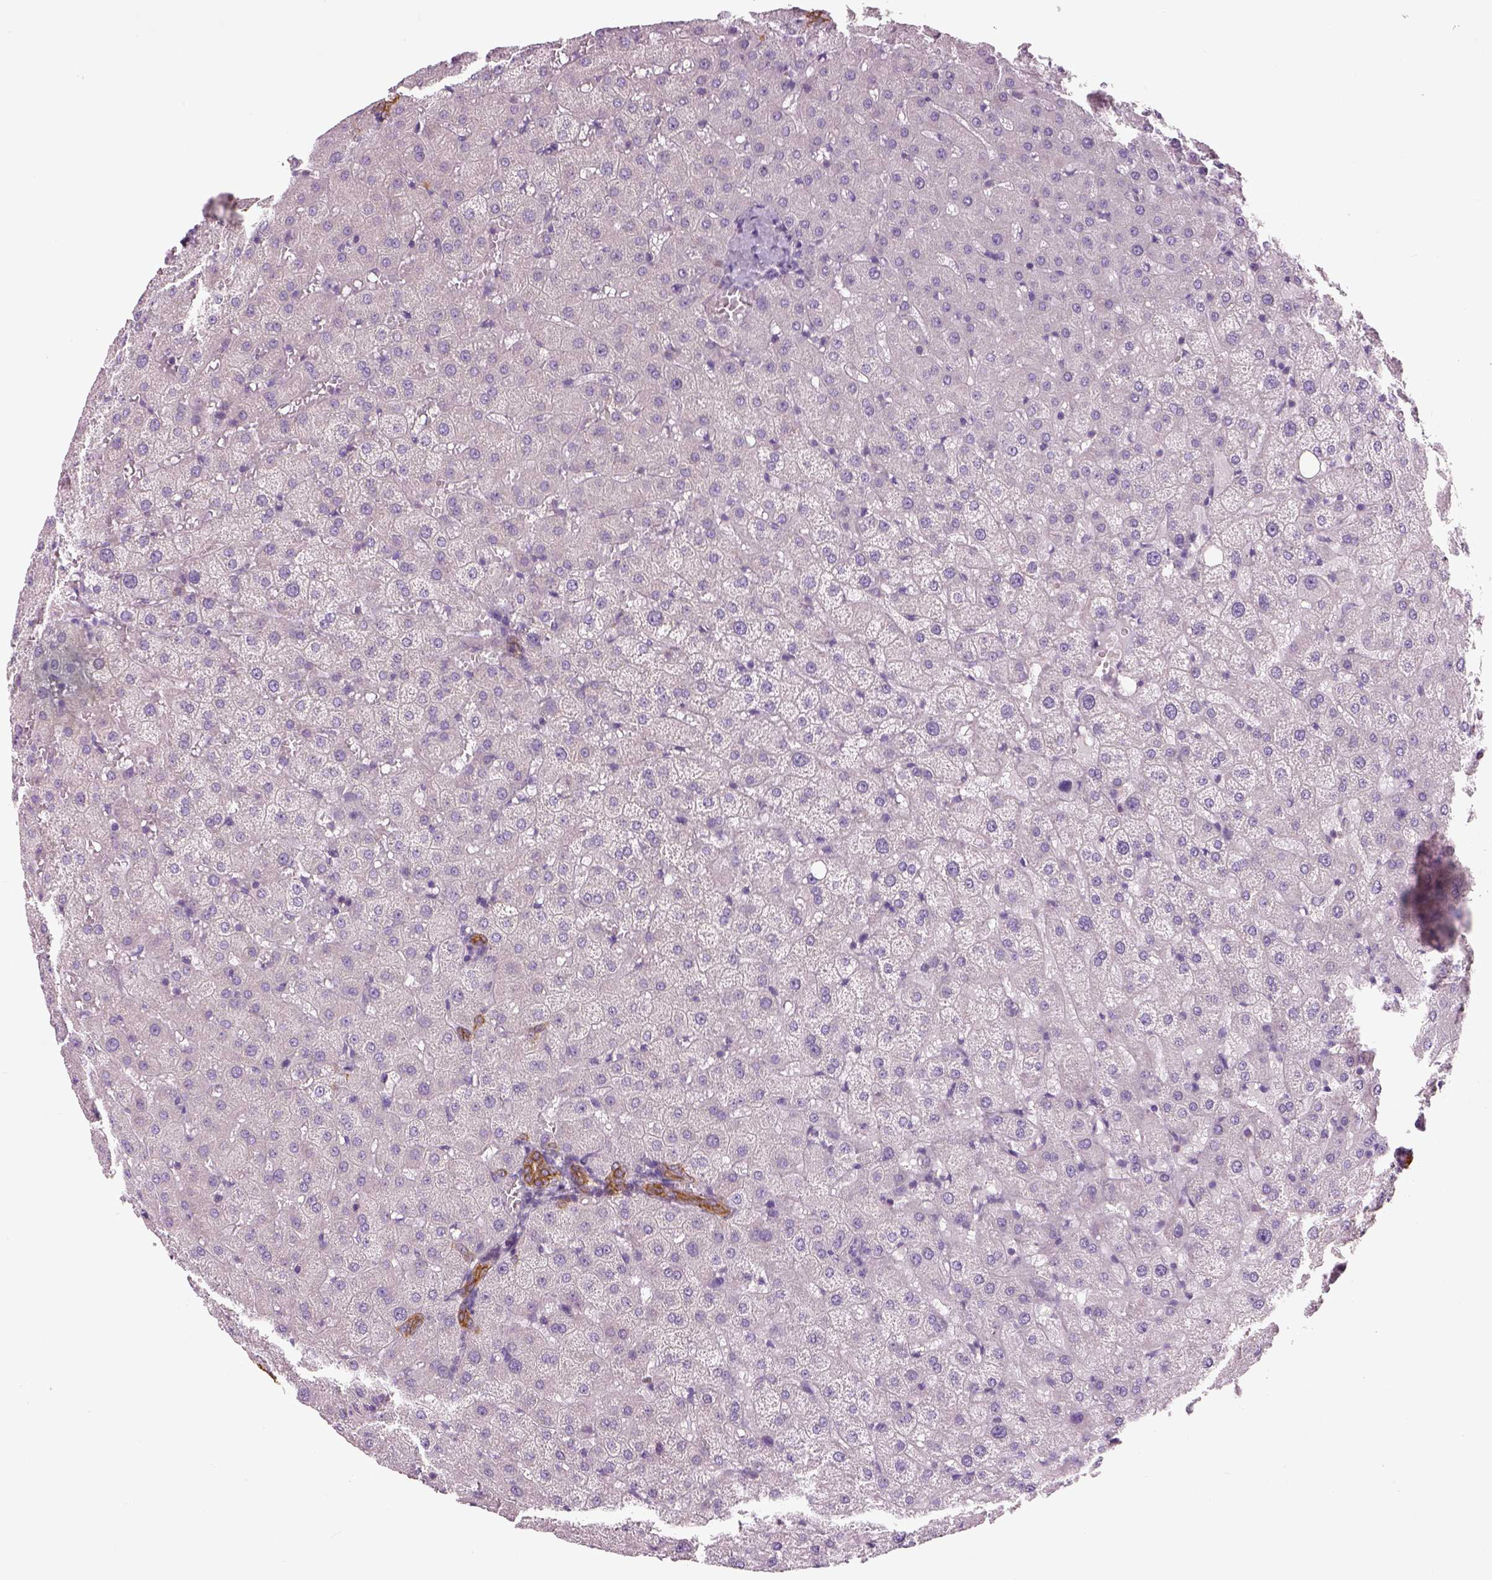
{"staining": {"intensity": "strong", "quantity": ">75%", "location": "cytoplasmic/membranous"}, "tissue": "liver", "cell_type": "Cholangiocytes", "image_type": "normal", "snomed": [{"axis": "morphology", "description": "Normal tissue, NOS"}, {"axis": "topography", "description": "Liver"}], "caption": "Immunohistochemical staining of normal liver exhibits >75% levels of strong cytoplasmic/membranous protein positivity in approximately >75% of cholangiocytes.", "gene": "CHST14", "patient": {"sex": "female", "age": 50}}